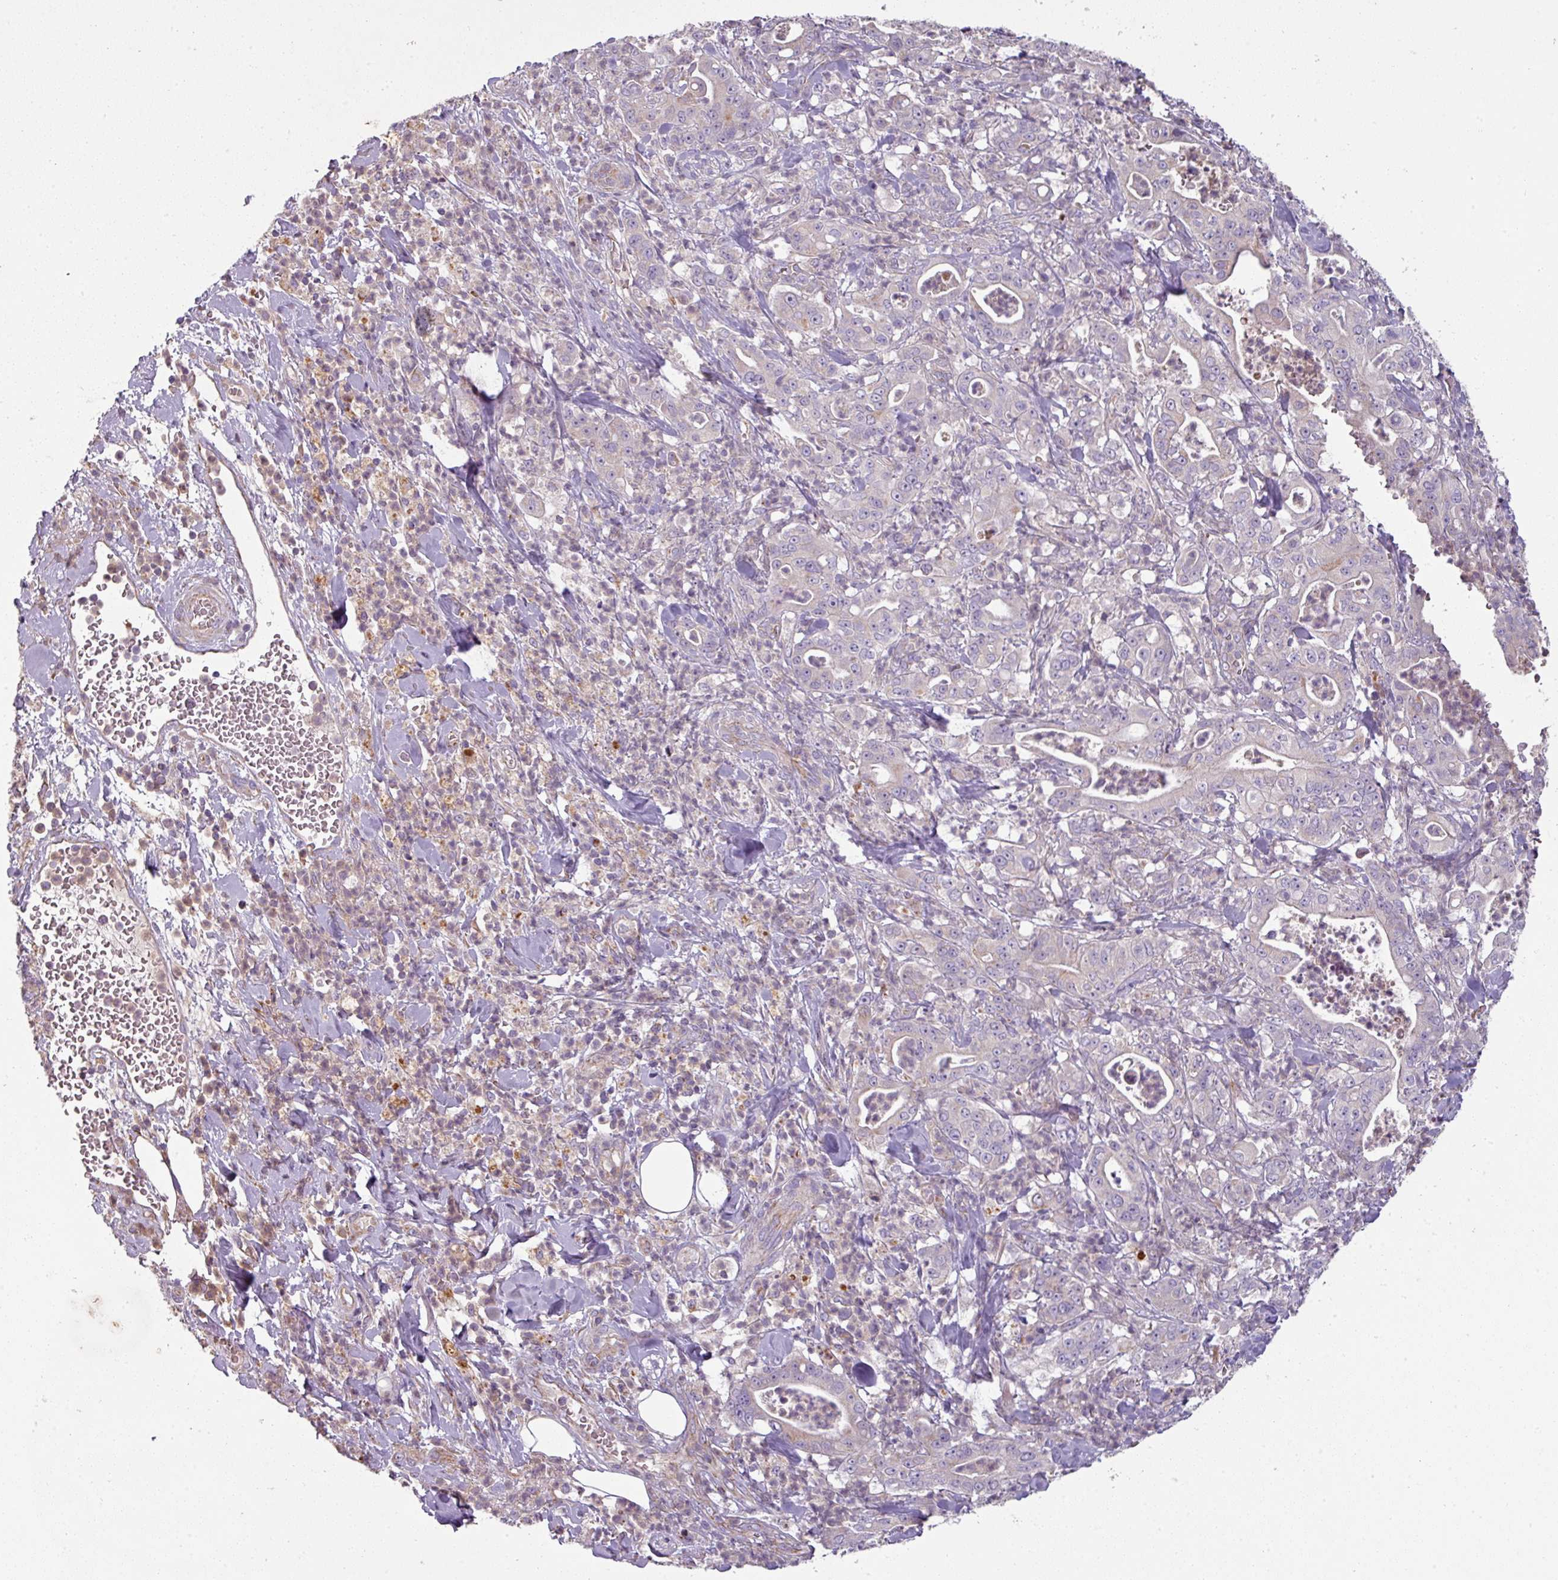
{"staining": {"intensity": "weak", "quantity": "<25%", "location": "cytoplasmic/membranous"}, "tissue": "pancreatic cancer", "cell_type": "Tumor cells", "image_type": "cancer", "snomed": [{"axis": "morphology", "description": "Adenocarcinoma, NOS"}, {"axis": "topography", "description": "Pancreas"}], "caption": "Immunohistochemistry of human pancreatic adenocarcinoma shows no positivity in tumor cells.", "gene": "PNMA6A", "patient": {"sex": "male", "age": 71}}